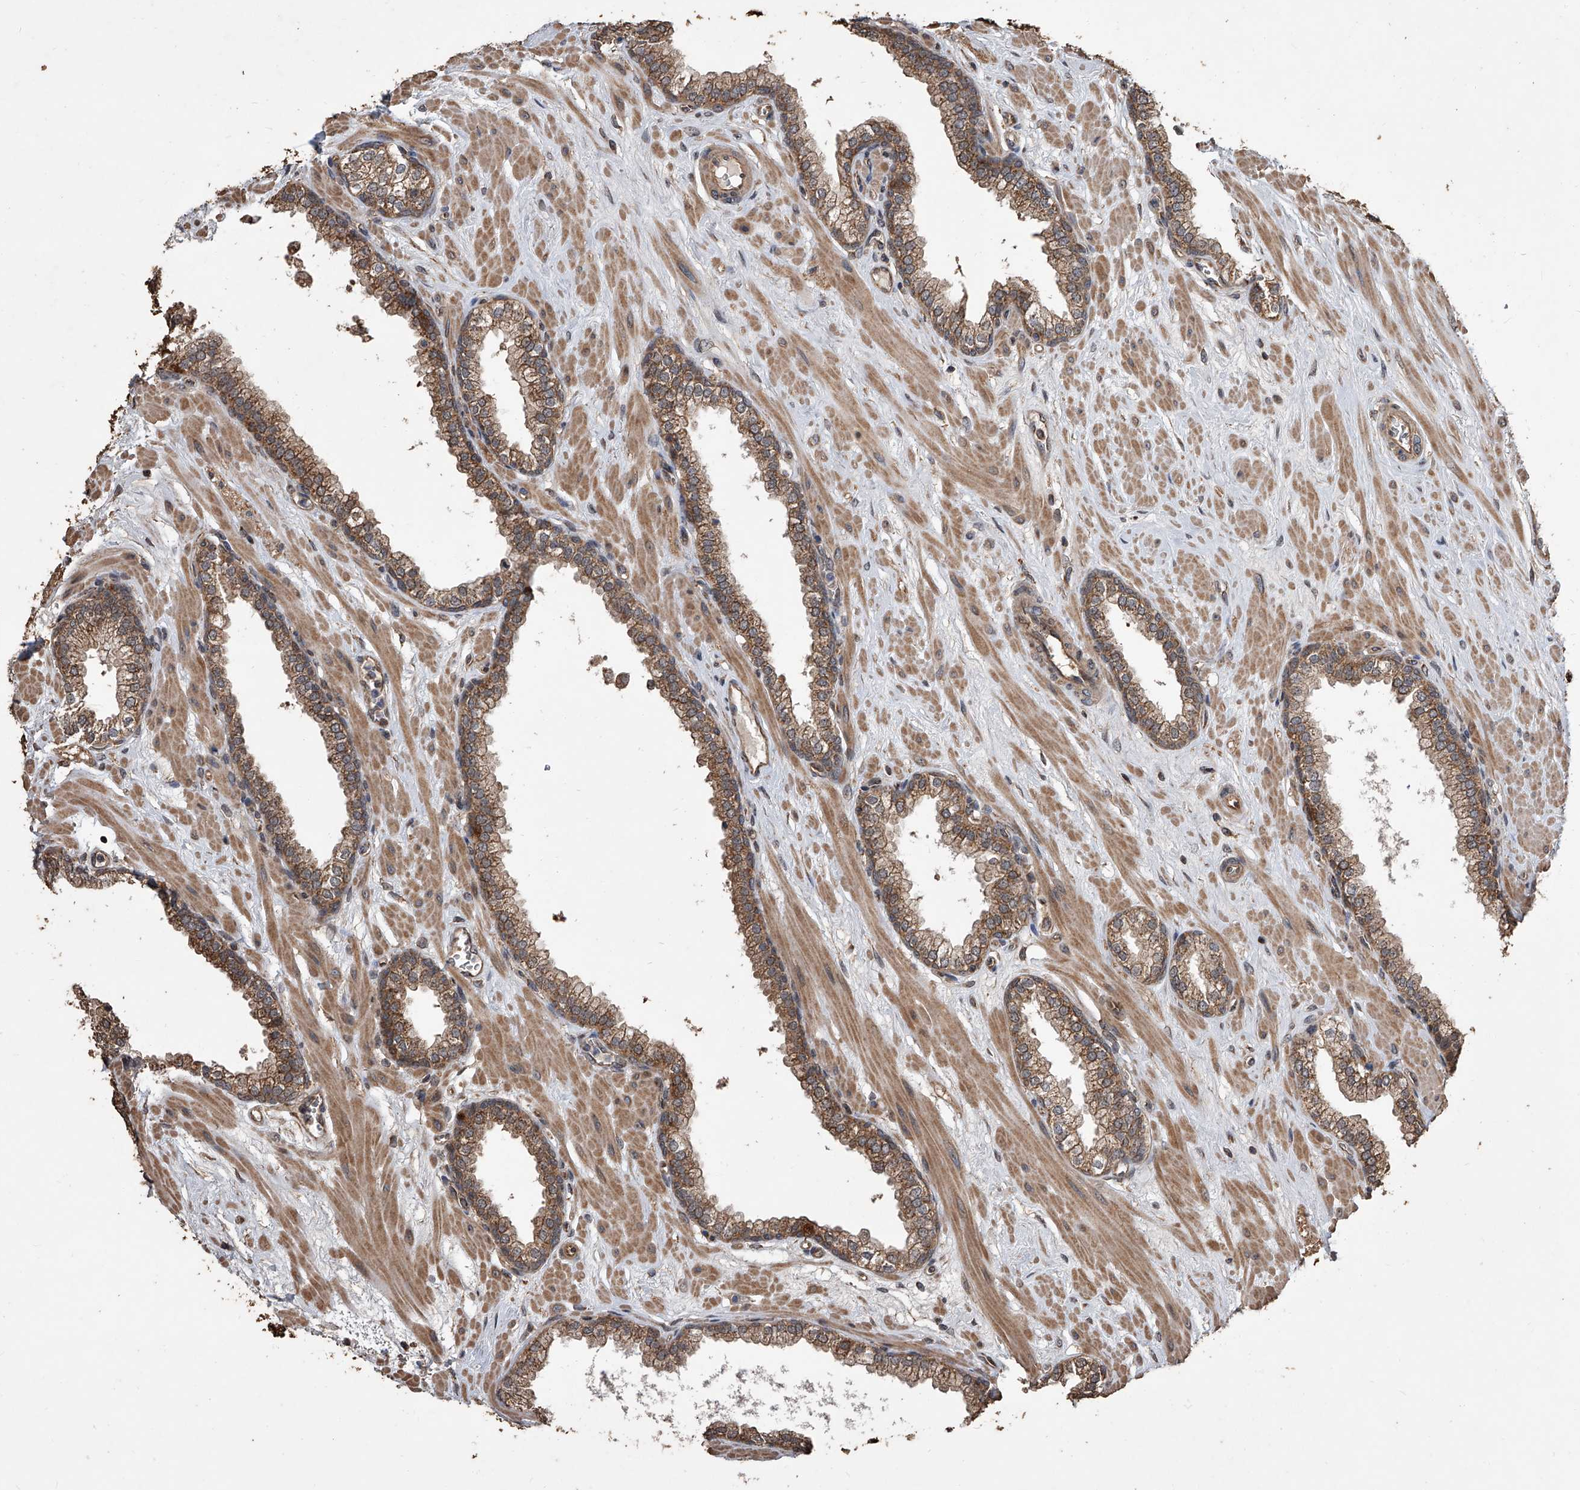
{"staining": {"intensity": "moderate", "quantity": ">75%", "location": "cytoplasmic/membranous"}, "tissue": "prostate", "cell_type": "Glandular cells", "image_type": "normal", "snomed": [{"axis": "morphology", "description": "Normal tissue, NOS"}, {"axis": "morphology", "description": "Urothelial carcinoma, Low grade"}, {"axis": "topography", "description": "Urinary bladder"}, {"axis": "topography", "description": "Prostate"}], "caption": "Moderate cytoplasmic/membranous protein staining is appreciated in approximately >75% of glandular cells in prostate. (DAB IHC, brown staining for protein, blue staining for nuclei).", "gene": "LTV1", "patient": {"sex": "male", "age": 60}}